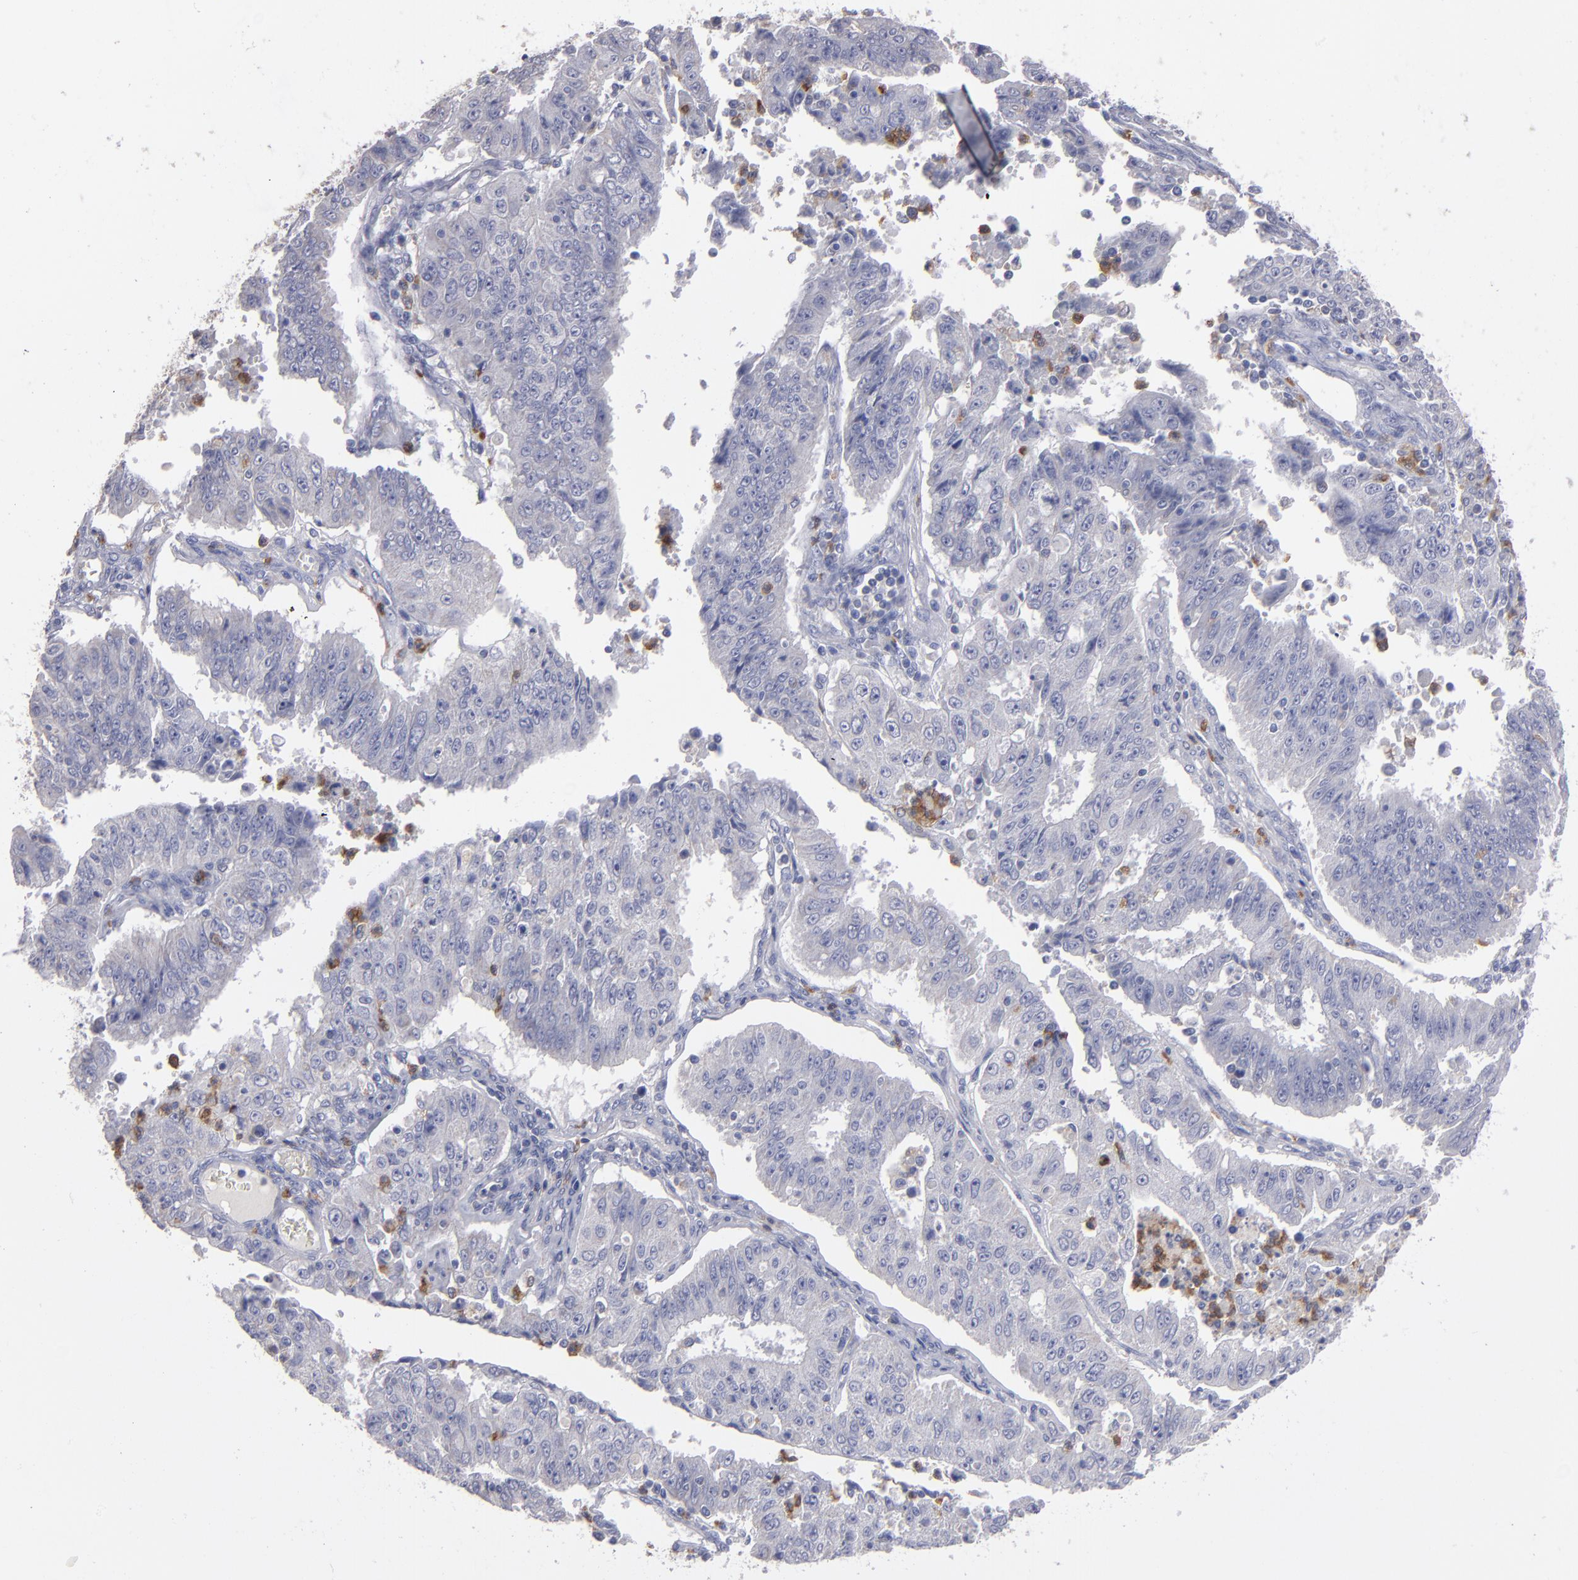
{"staining": {"intensity": "weak", "quantity": ">75%", "location": "cytoplasmic/membranous"}, "tissue": "endometrial cancer", "cell_type": "Tumor cells", "image_type": "cancer", "snomed": [{"axis": "morphology", "description": "Adenocarcinoma, NOS"}, {"axis": "topography", "description": "Endometrium"}], "caption": "Human endometrial adenocarcinoma stained for a protein (brown) displays weak cytoplasmic/membranous positive positivity in about >75% of tumor cells.", "gene": "FGR", "patient": {"sex": "female", "age": 42}}